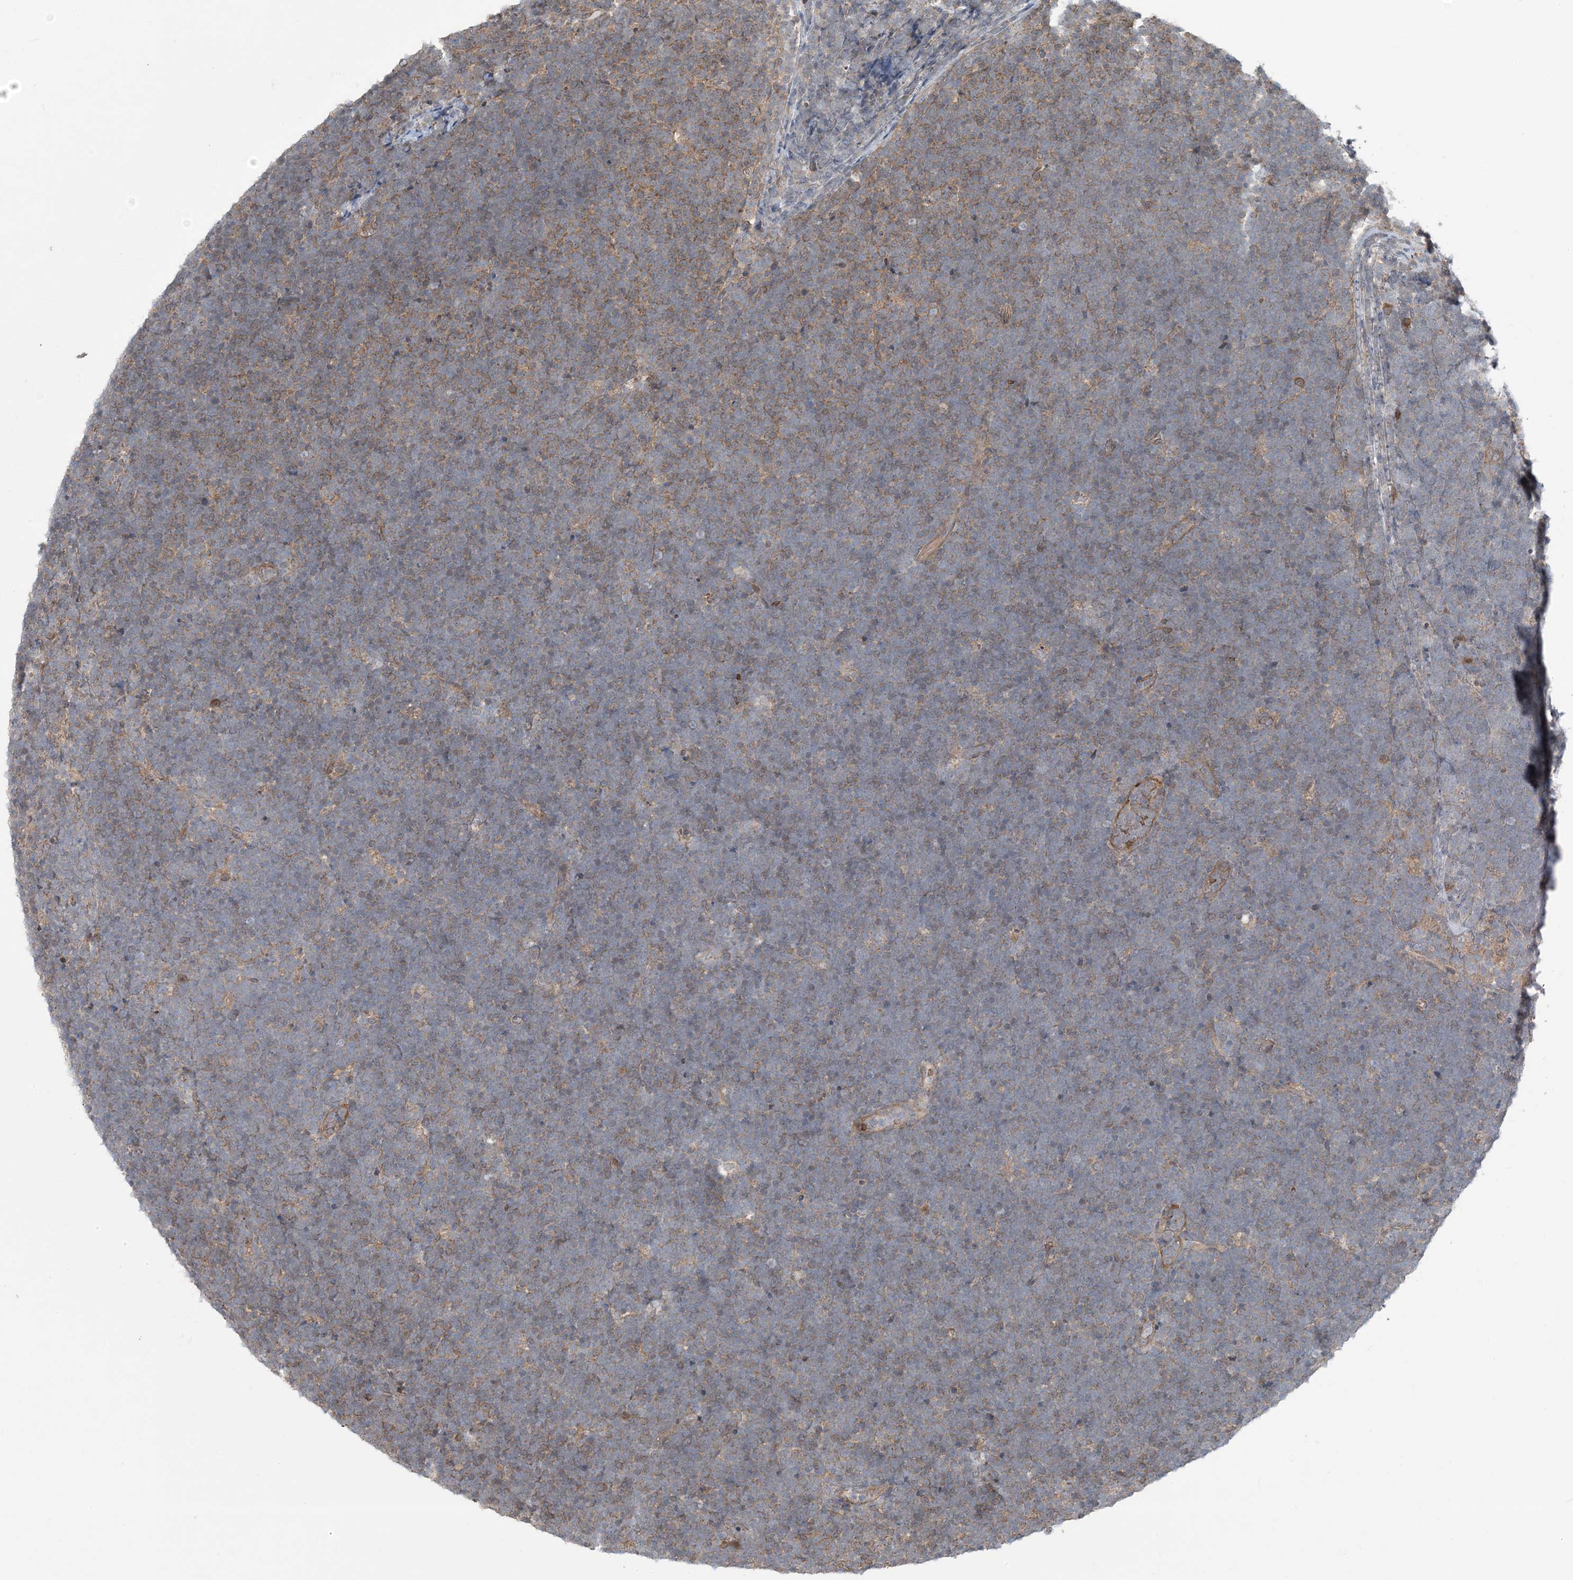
{"staining": {"intensity": "weak", "quantity": "<25%", "location": "cytoplasmic/membranous"}, "tissue": "lymphoma", "cell_type": "Tumor cells", "image_type": "cancer", "snomed": [{"axis": "morphology", "description": "Malignant lymphoma, non-Hodgkin's type, High grade"}, {"axis": "topography", "description": "Lymph node"}], "caption": "There is no significant staining in tumor cells of lymphoma.", "gene": "ERI2", "patient": {"sex": "male", "age": 13}}